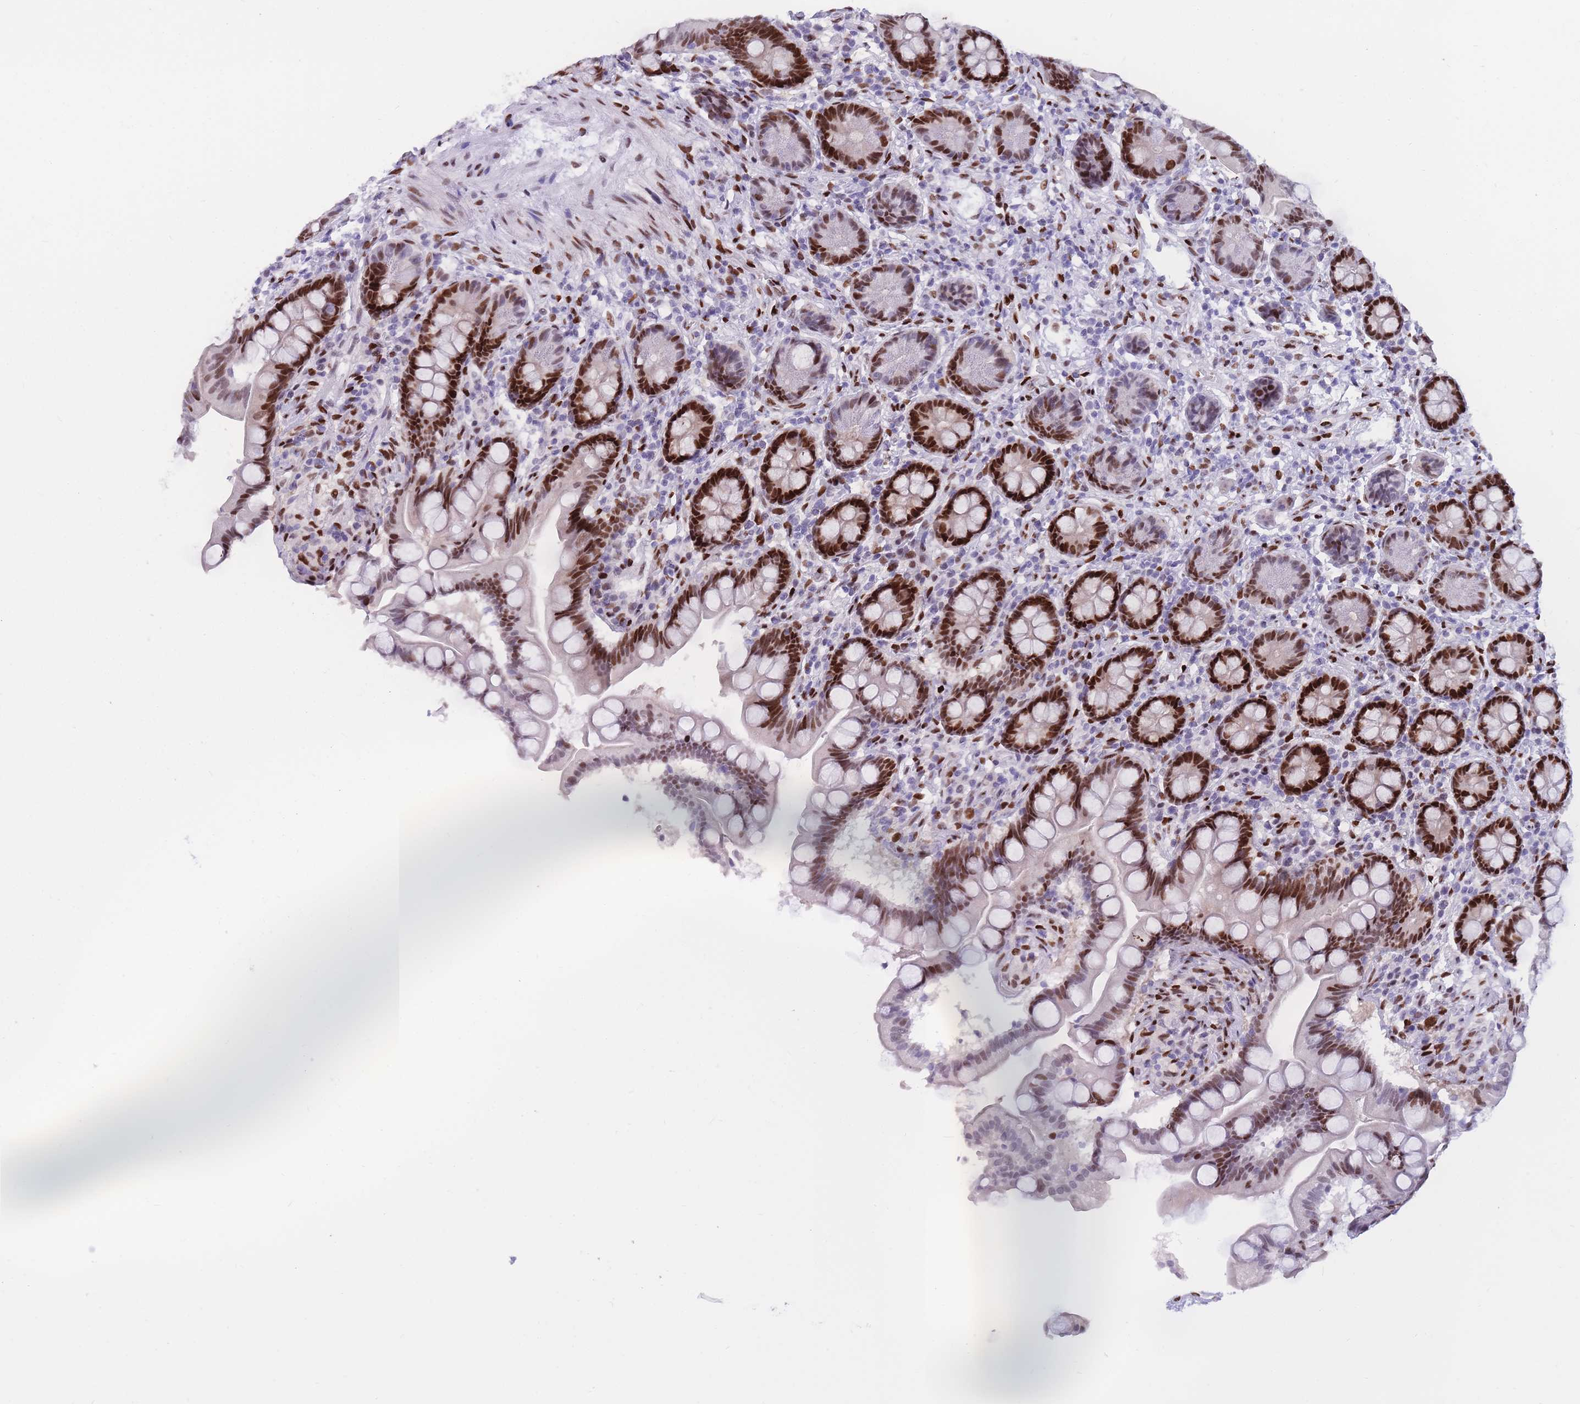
{"staining": {"intensity": "strong", "quantity": "25%-75%", "location": "nuclear"}, "tissue": "small intestine", "cell_type": "Glandular cells", "image_type": "normal", "snomed": [{"axis": "morphology", "description": "Normal tissue, NOS"}, {"axis": "topography", "description": "Small intestine"}], "caption": "Glandular cells reveal strong nuclear staining in approximately 25%-75% of cells in benign small intestine. The staining was performed using DAB (3,3'-diaminobenzidine), with brown indicating positive protein expression. Nuclei are stained blue with hematoxylin.", "gene": "NASP", "patient": {"sex": "female", "age": 64}}